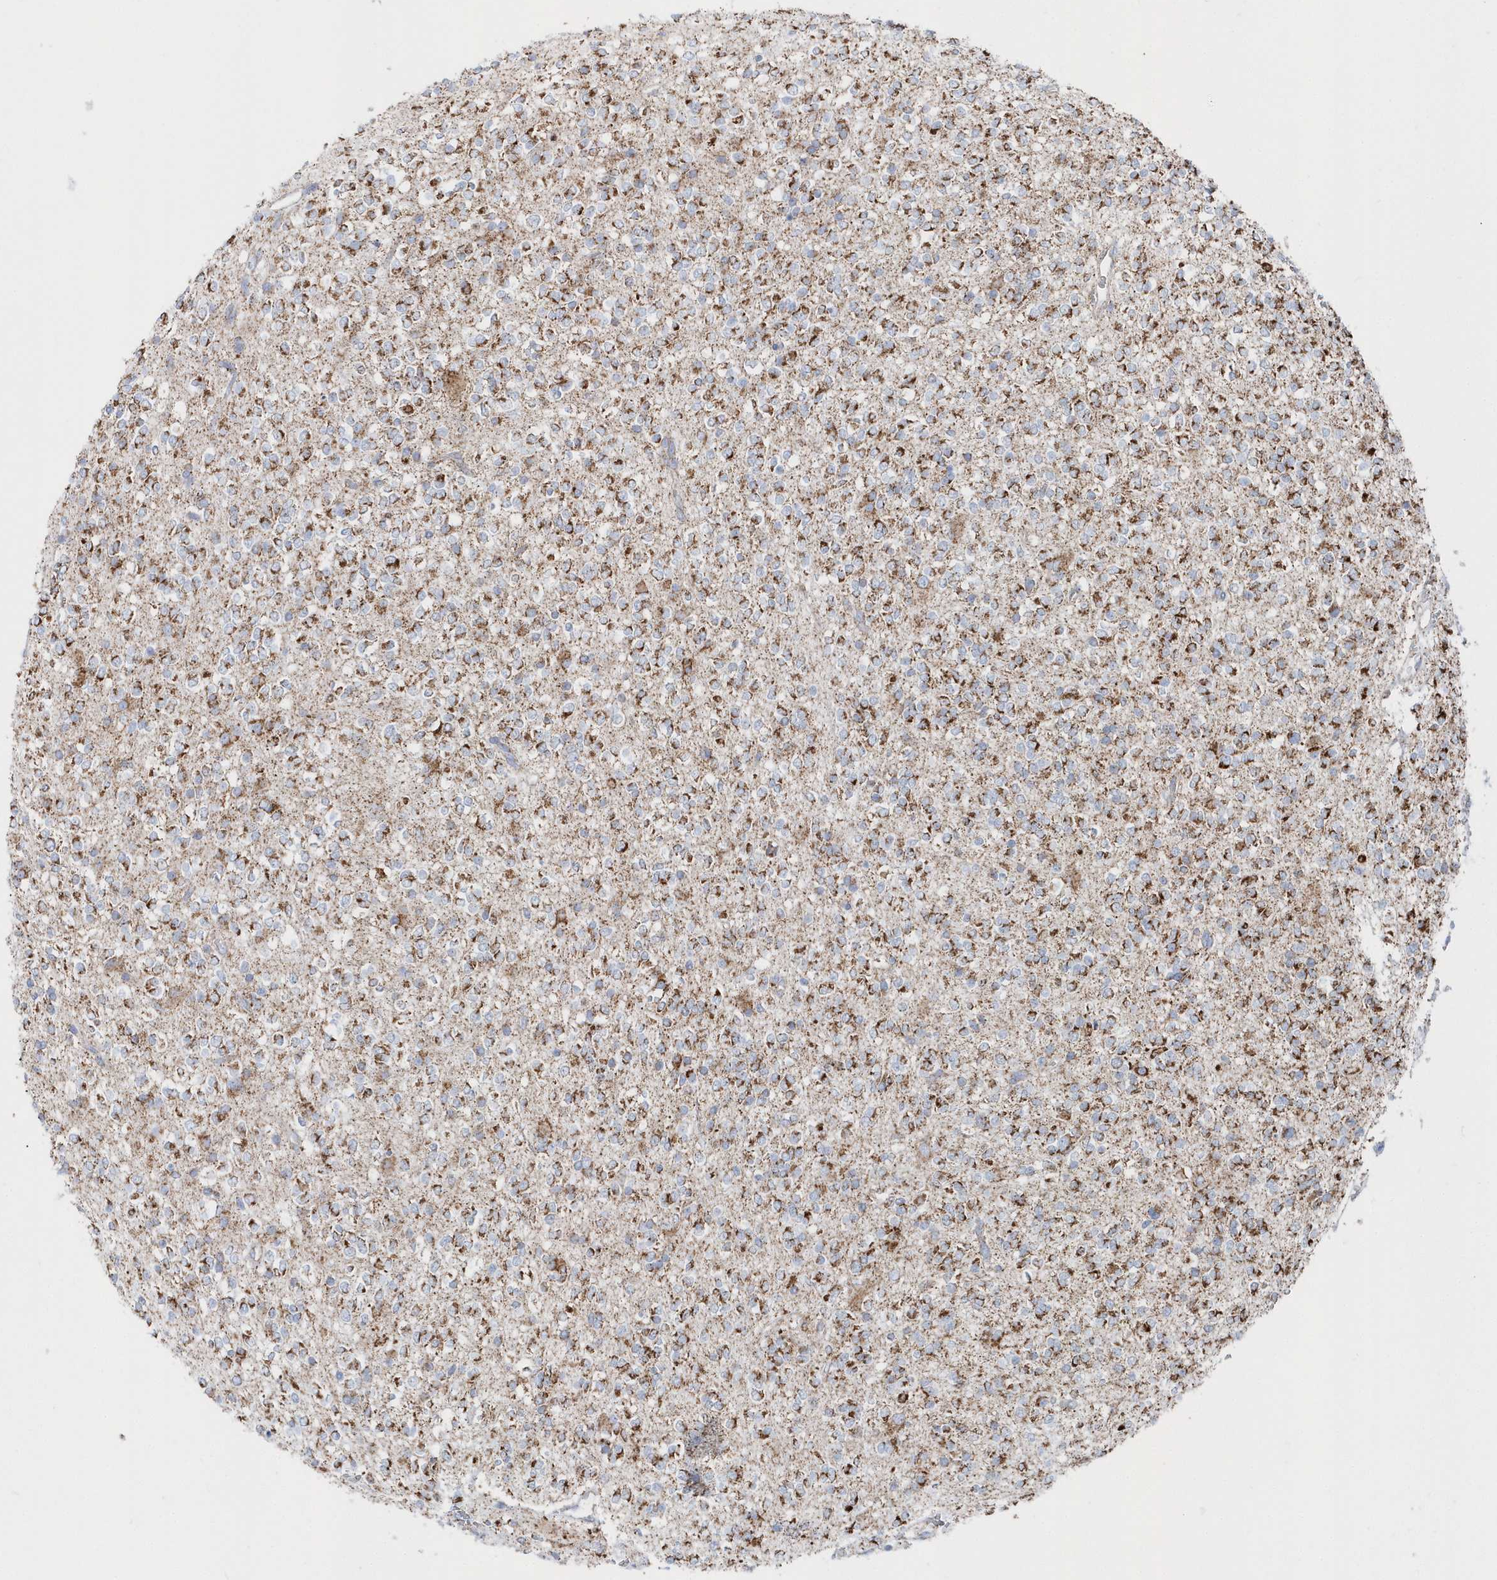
{"staining": {"intensity": "moderate", "quantity": ">75%", "location": "cytoplasmic/membranous"}, "tissue": "glioma", "cell_type": "Tumor cells", "image_type": "cancer", "snomed": [{"axis": "morphology", "description": "Glioma, malignant, High grade"}, {"axis": "topography", "description": "Brain"}], "caption": "A high-resolution histopathology image shows immunohistochemistry staining of malignant high-grade glioma, which shows moderate cytoplasmic/membranous expression in about >75% of tumor cells. (DAB (3,3'-diaminobenzidine) IHC, brown staining for protein, blue staining for nuclei).", "gene": "TMCO6", "patient": {"sex": "male", "age": 34}}